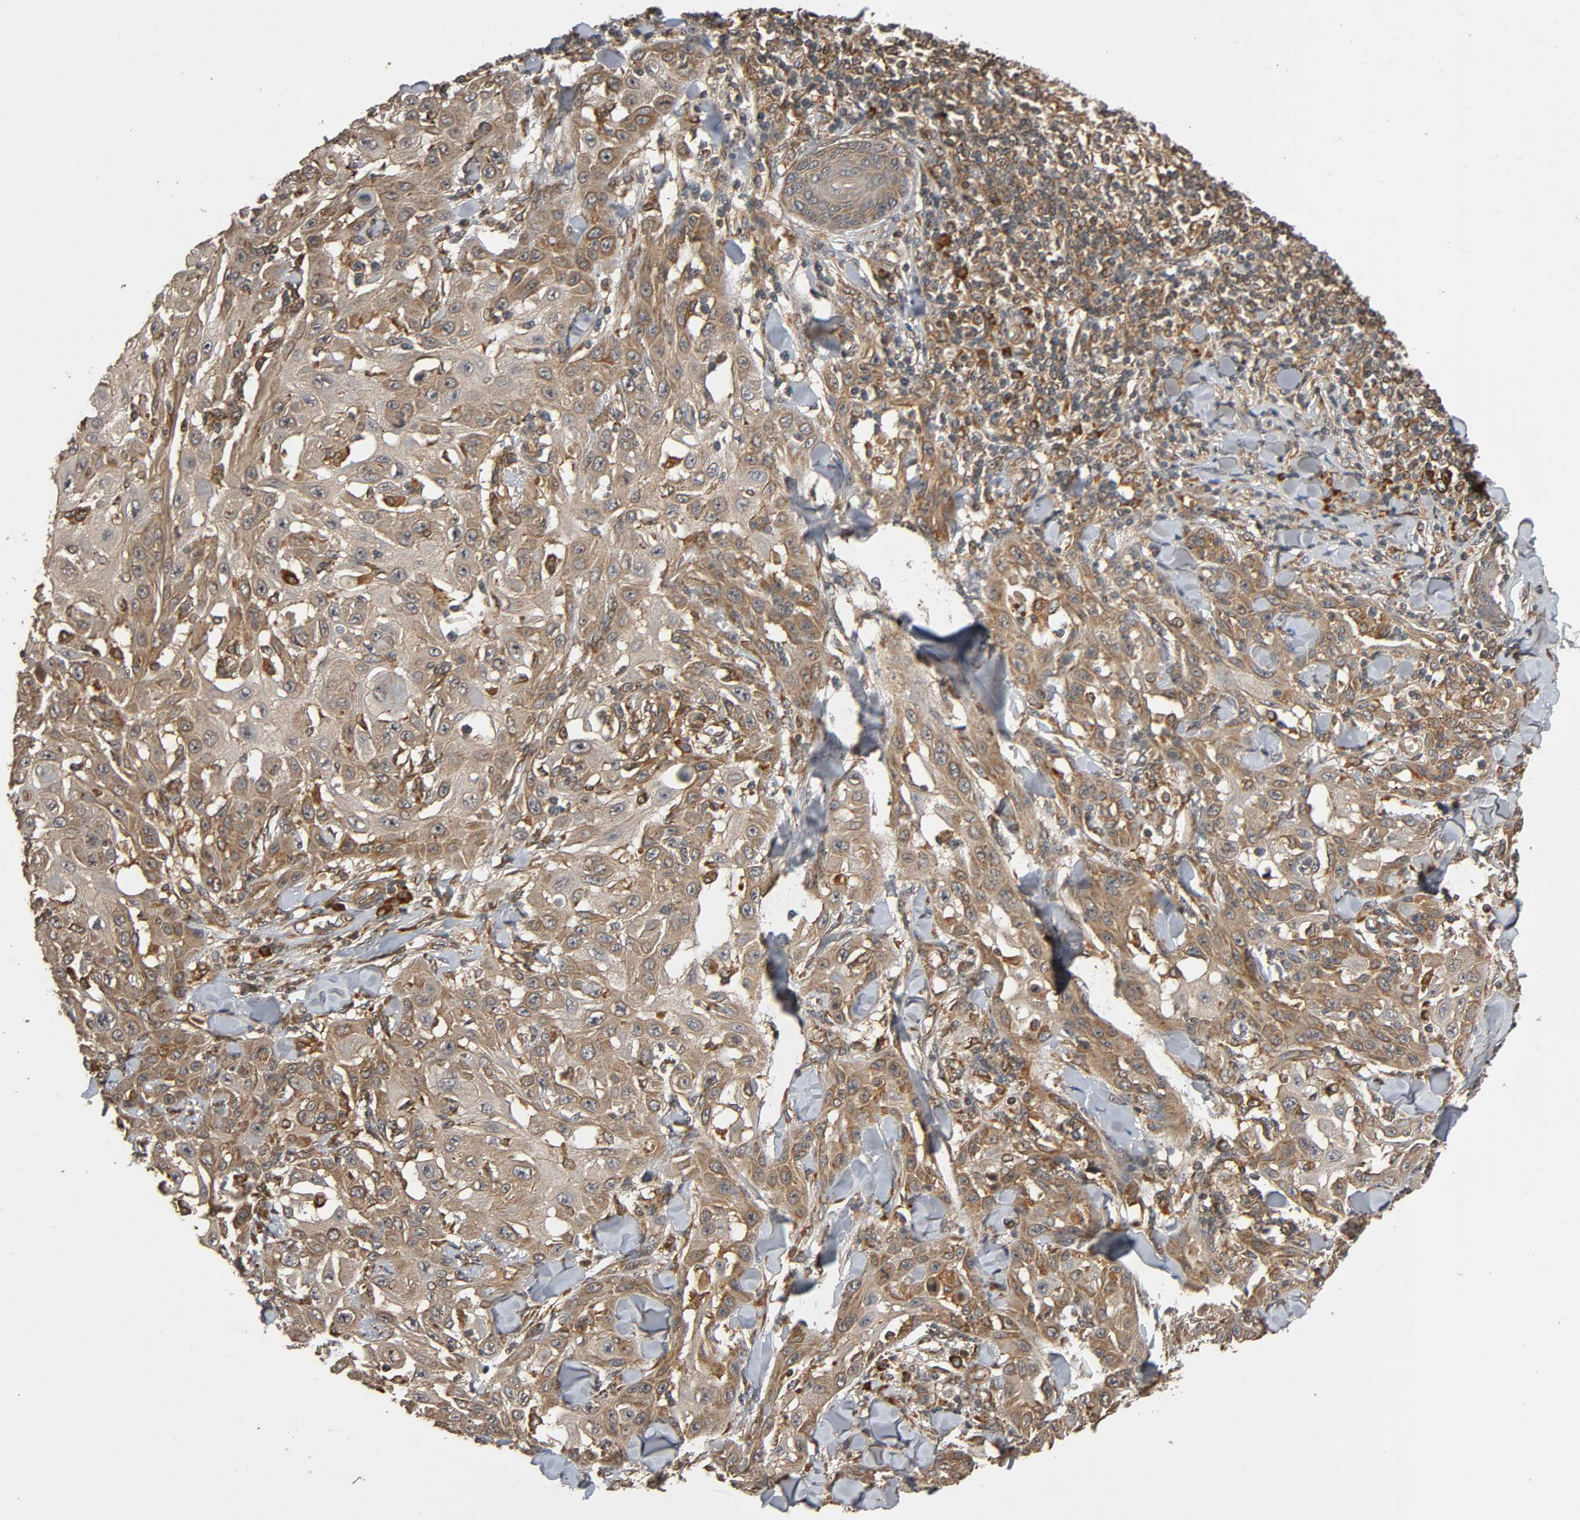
{"staining": {"intensity": "moderate", "quantity": ">75%", "location": "cytoplasmic/membranous"}, "tissue": "skin cancer", "cell_type": "Tumor cells", "image_type": "cancer", "snomed": [{"axis": "morphology", "description": "Squamous cell carcinoma, NOS"}, {"axis": "topography", "description": "Skin"}], "caption": "This histopathology image demonstrates squamous cell carcinoma (skin) stained with immunohistochemistry to label a protein in brown. The cytoplasmic/membranous of tumor cells show moderate positivity for the protein. Nuclei are counter-stained blue.", "gene": "MAP3K8", "patient": {"sex": "male", "age": 24}}